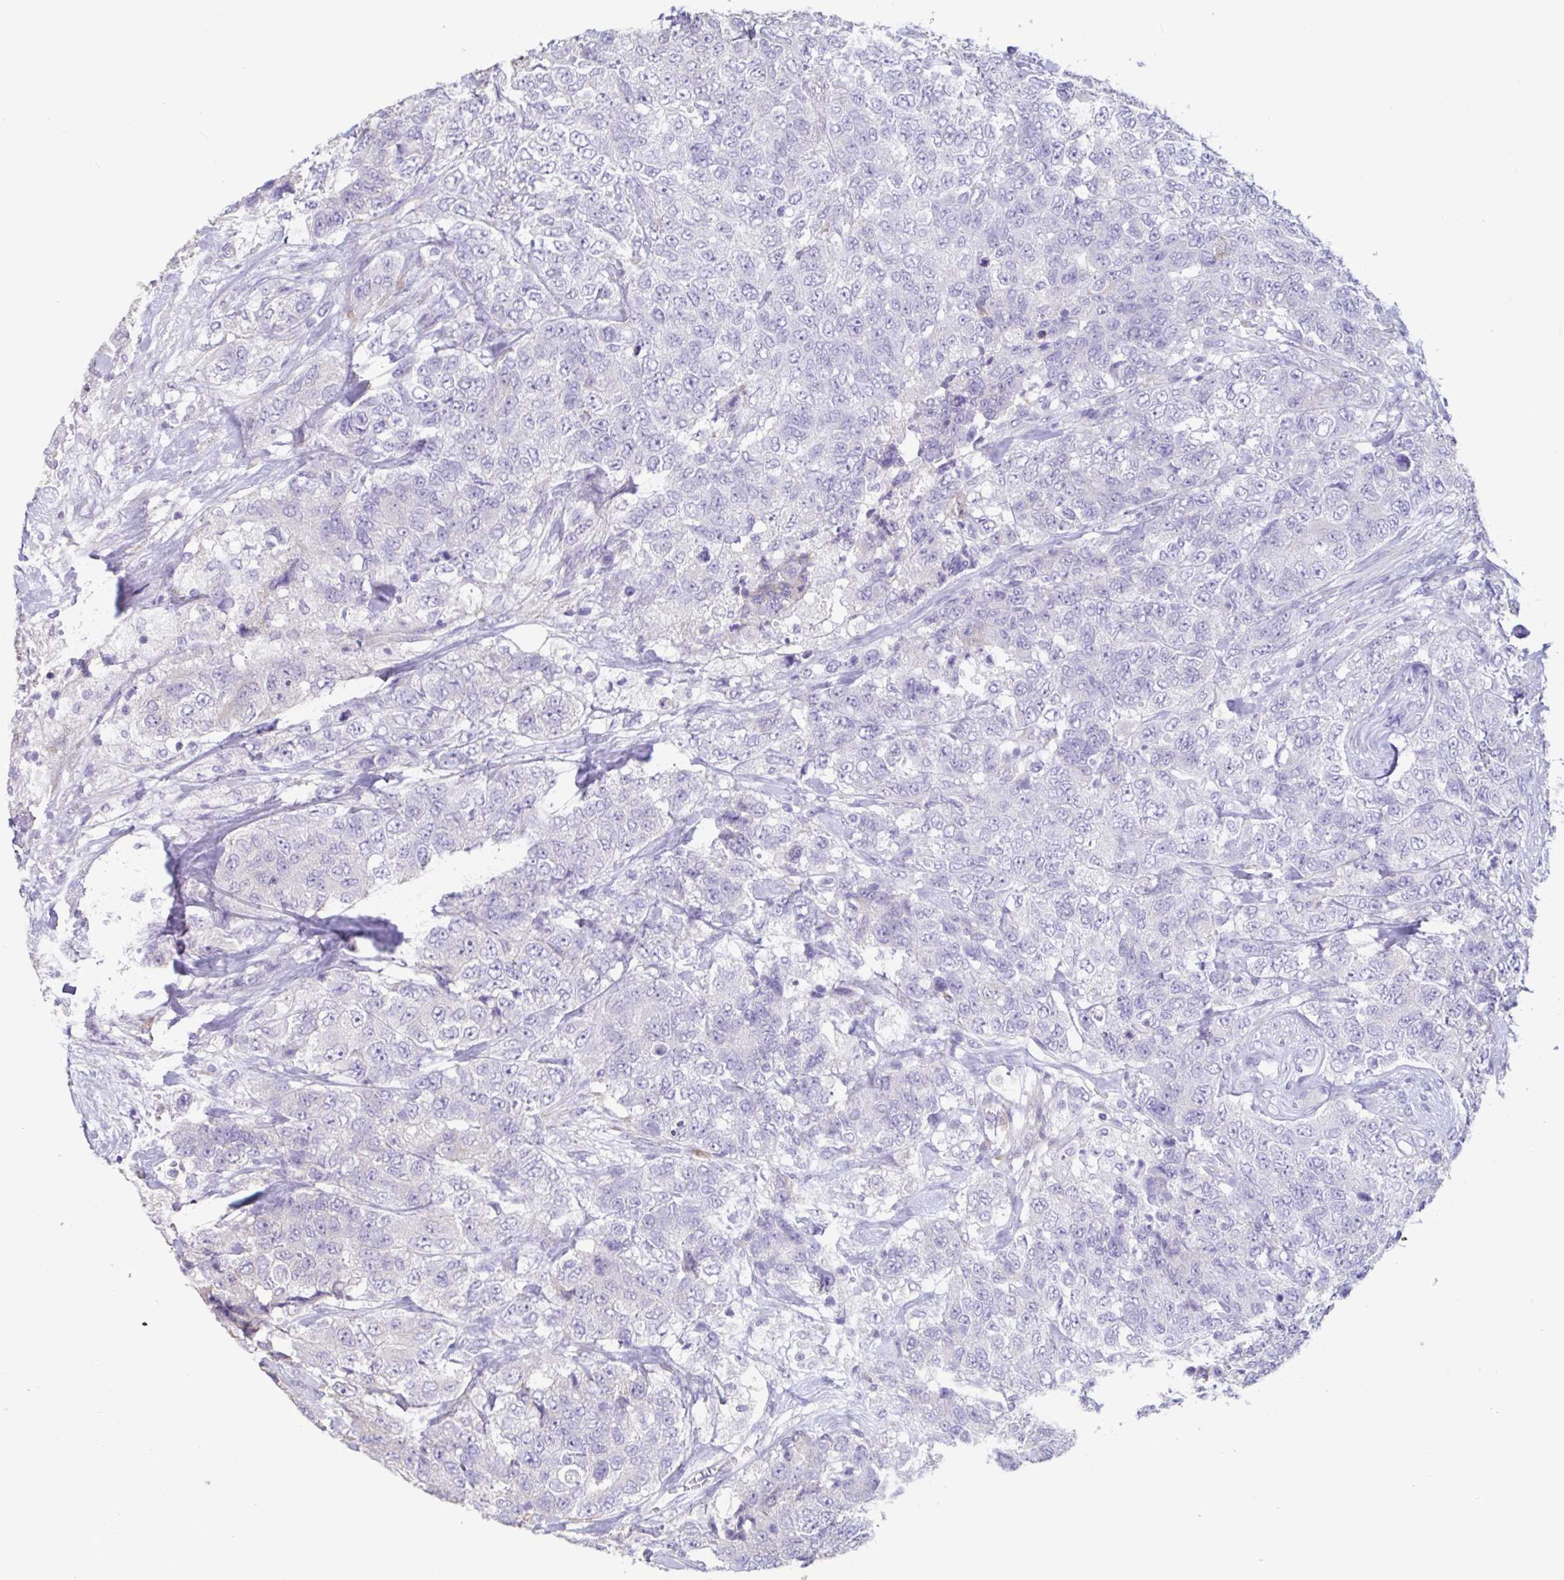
{"staining": {"intensity": "negative", "quantity": "none", "location": "none"}, "tissue": "urothelial cancer", "cell_type": "Tumor cells", "image_type": "cancer", "snomed": [{"axis": "morphology", "description": "Urothelial carcinoma, High grade"}, {"axis": "topography", "description": "Urinary bladder"}], "caption": "Immunohistochemistry image of urothelial cancer stained for a protein (brown), which shows no expression in tumor cells. Nuclei are stained in blue.", "gene": "TNNC1", "patient": {"sex": "female", "age": 78}}